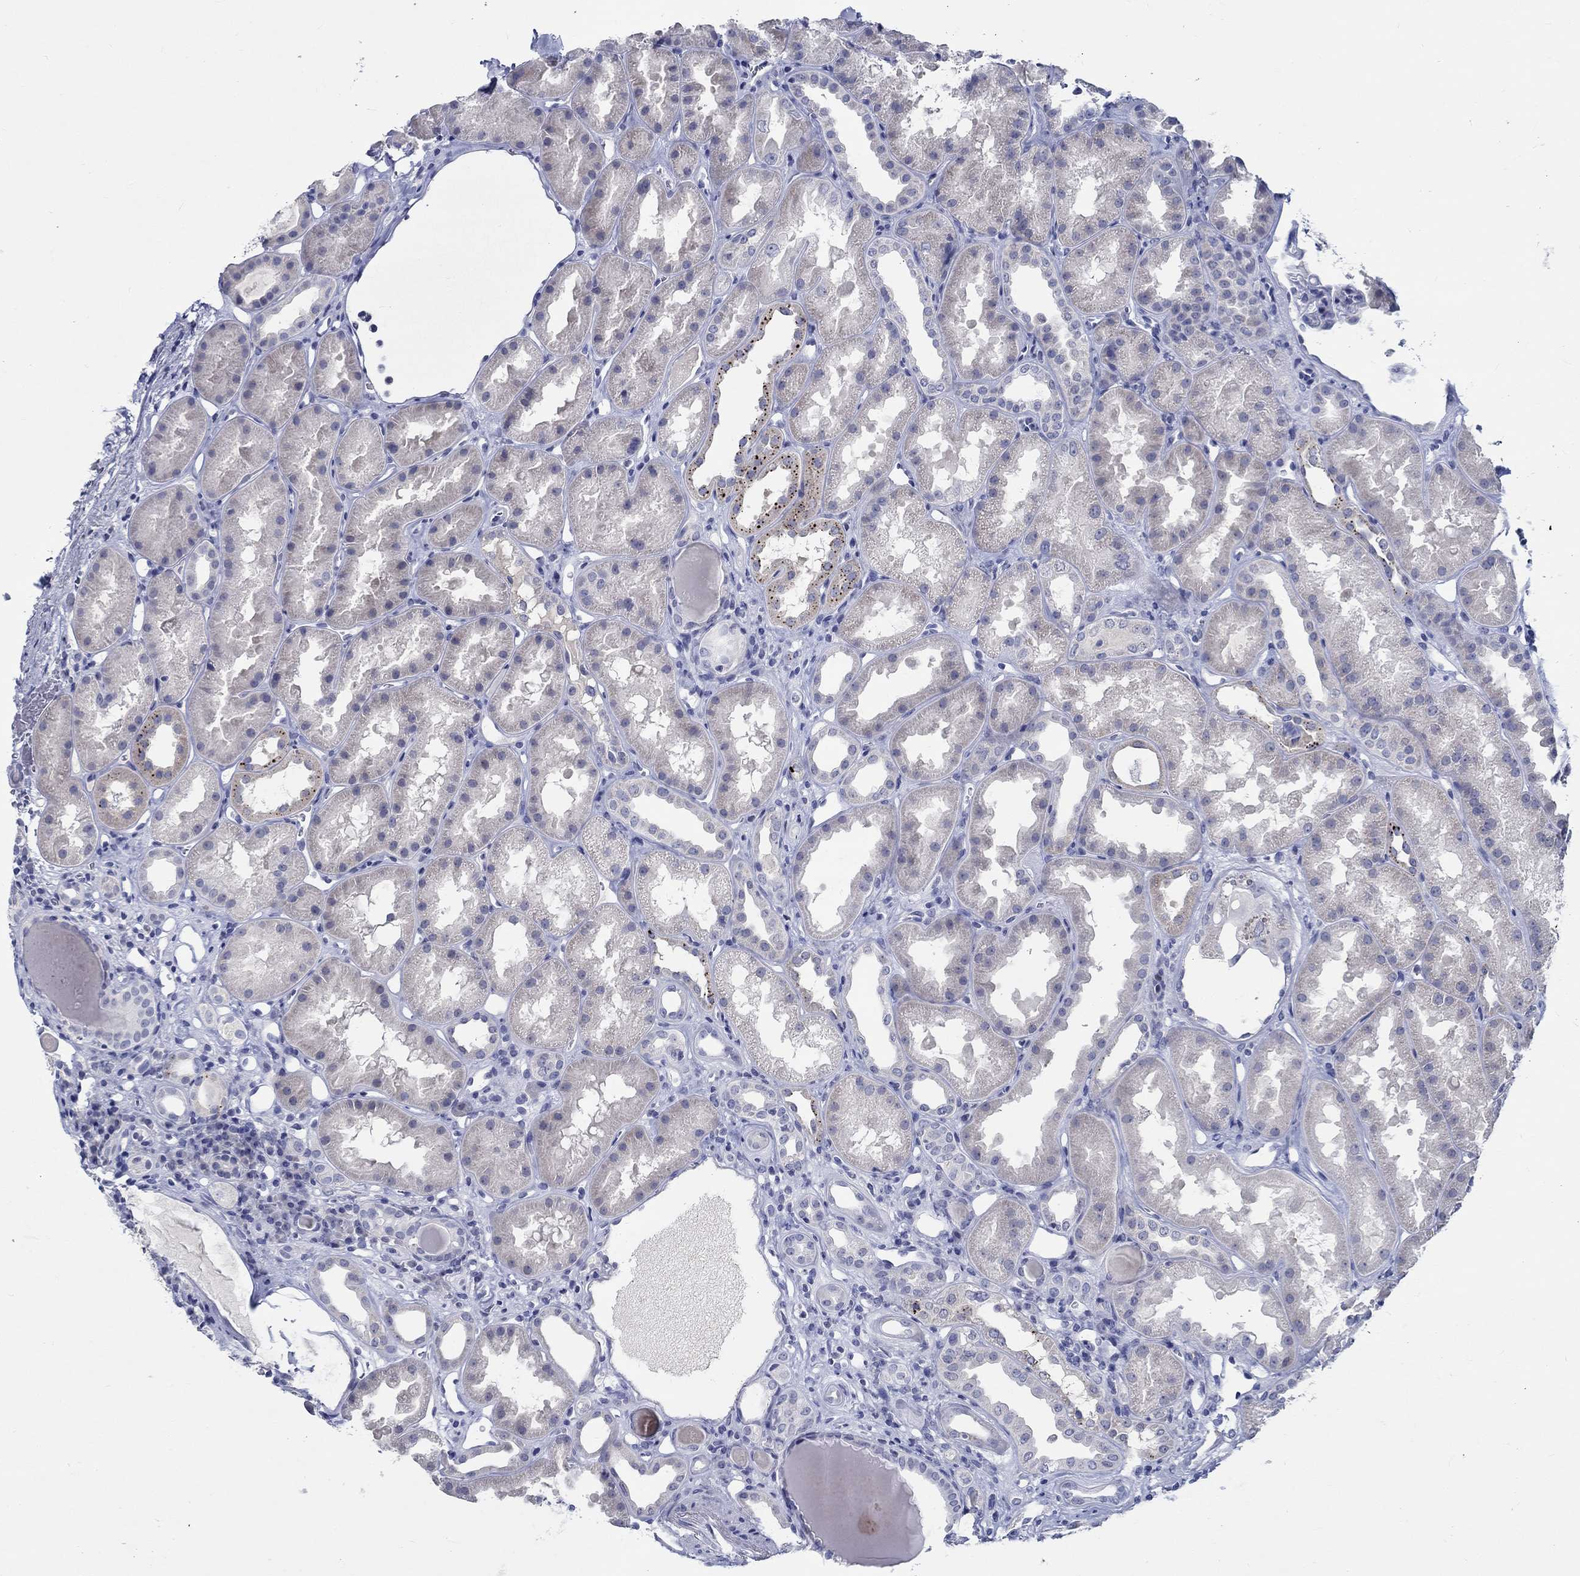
{"staining": {"intensity": "negative", "quantity": "none", "location": "none"}, "tissue": "kidney", "cell_type": "Cells in glomeruli", "image_type": "normal", "snomed": [{"axis": "morphology", "description": "Normal tissue, NOS"}, {"axis": "topography", "description": "Kidney"}], "caption": "The photomicrograph demonstrates no significant expression in cells in glomeruli of kidney. (Brightfield microscopy of DAB IHC at high magnification).", "gene": "CETN1", "patient": {"sex": "male", "age": 61}}